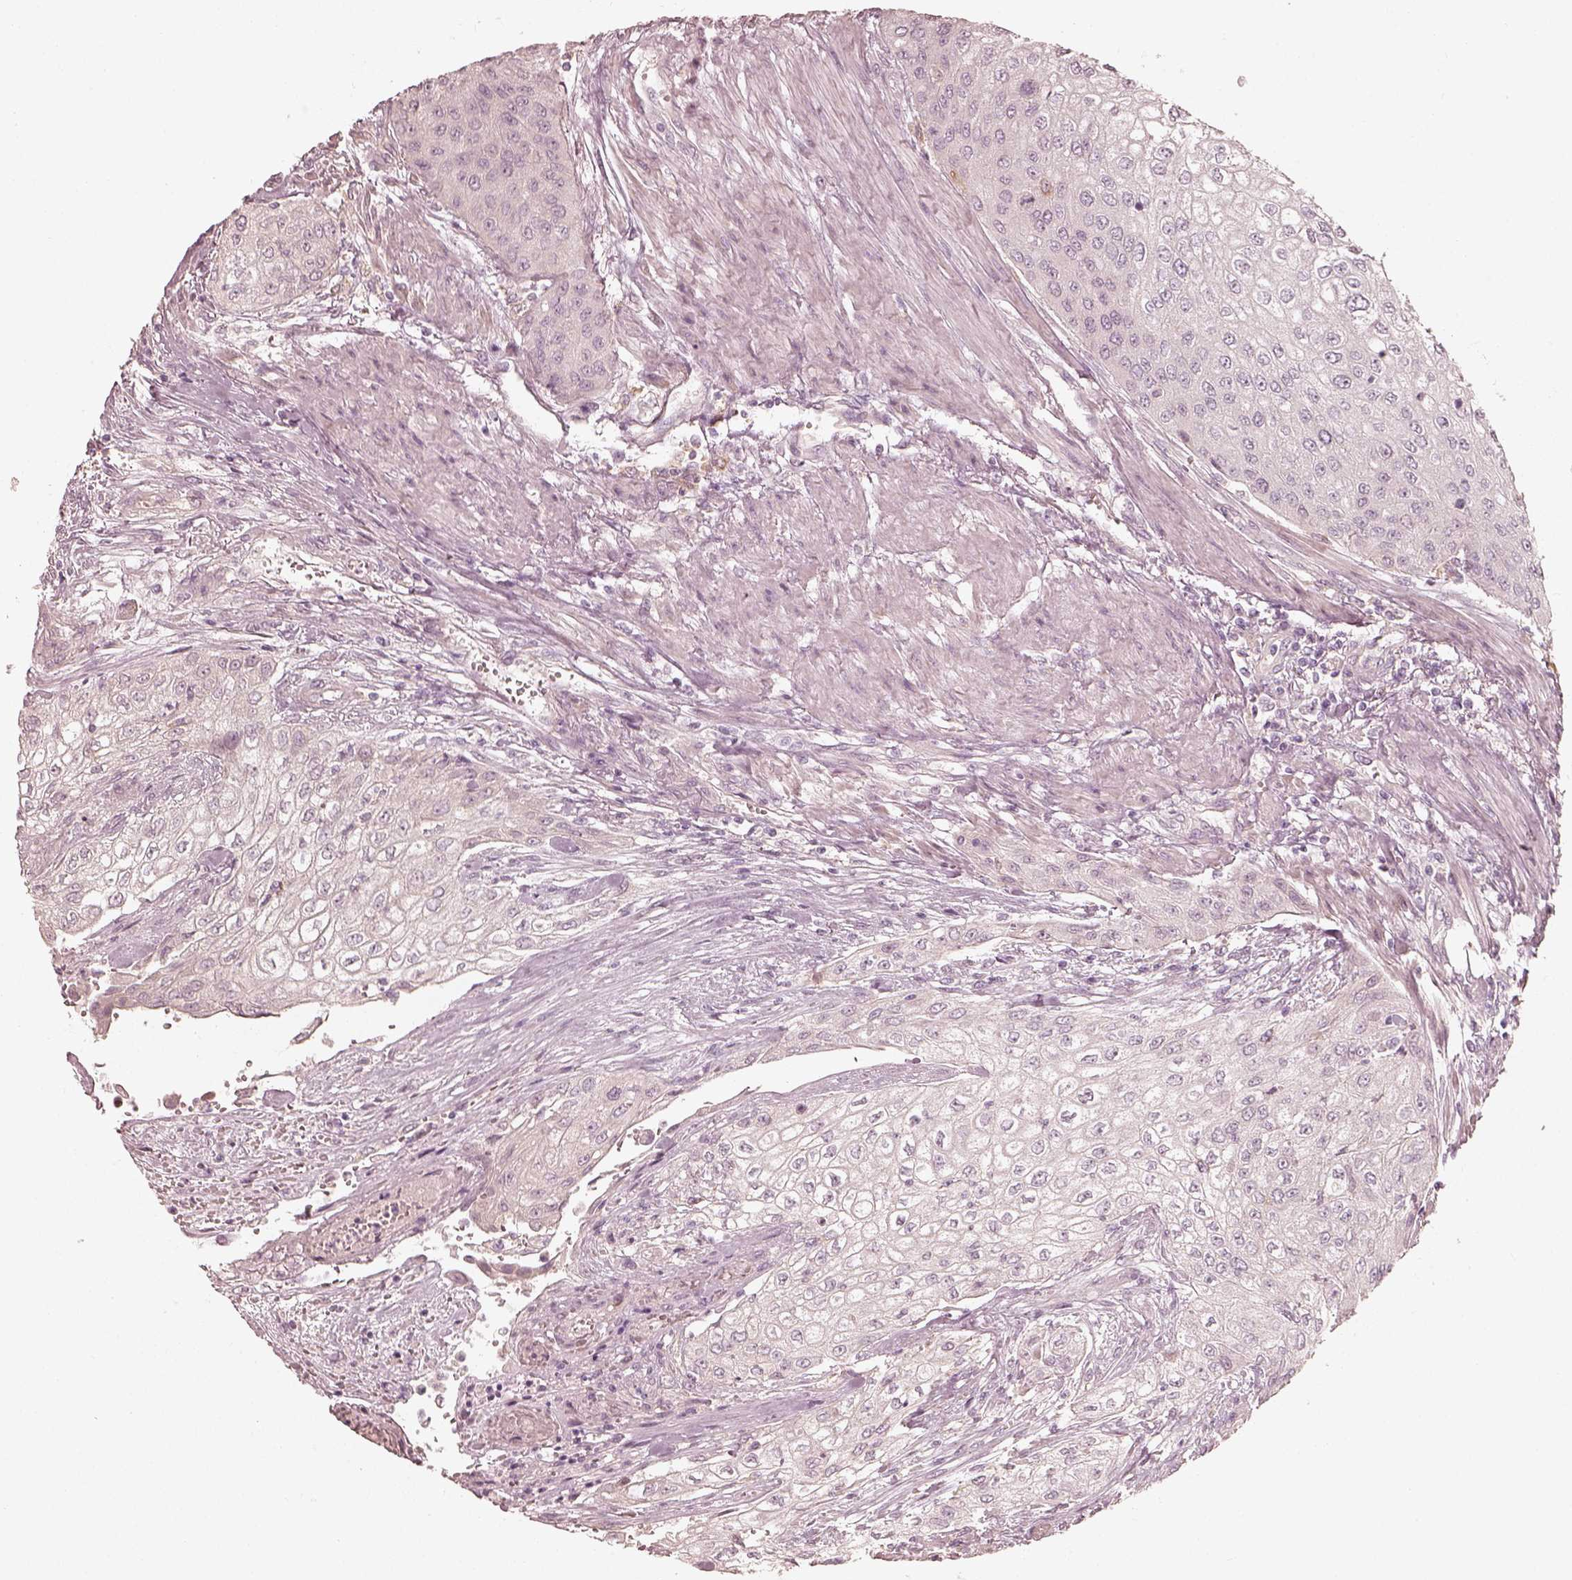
{"staining": {"intensity": "negative", "quantity": "none", "location": "none"}, "tissue": "urothelial cancer", "cell_type": "Tumor cells", "image_type": "cancer", "snomed": [{"axis": "morphology", "description": "Urothelial carcinoma, High grade"}, {"axis": "topography", "description": "Urinary bladder"}], "caption": "Immunohistochemistry (IHC) micrograph of neoplastic tissue: human urothelial carcinoma (high-grade) stained with DAB (3,3'-diaminobenzidine) demonstrates no significant protein staining in tumor cells.", "gene": "FMNL2", "patient": {"sex": "male", "age": 62}}